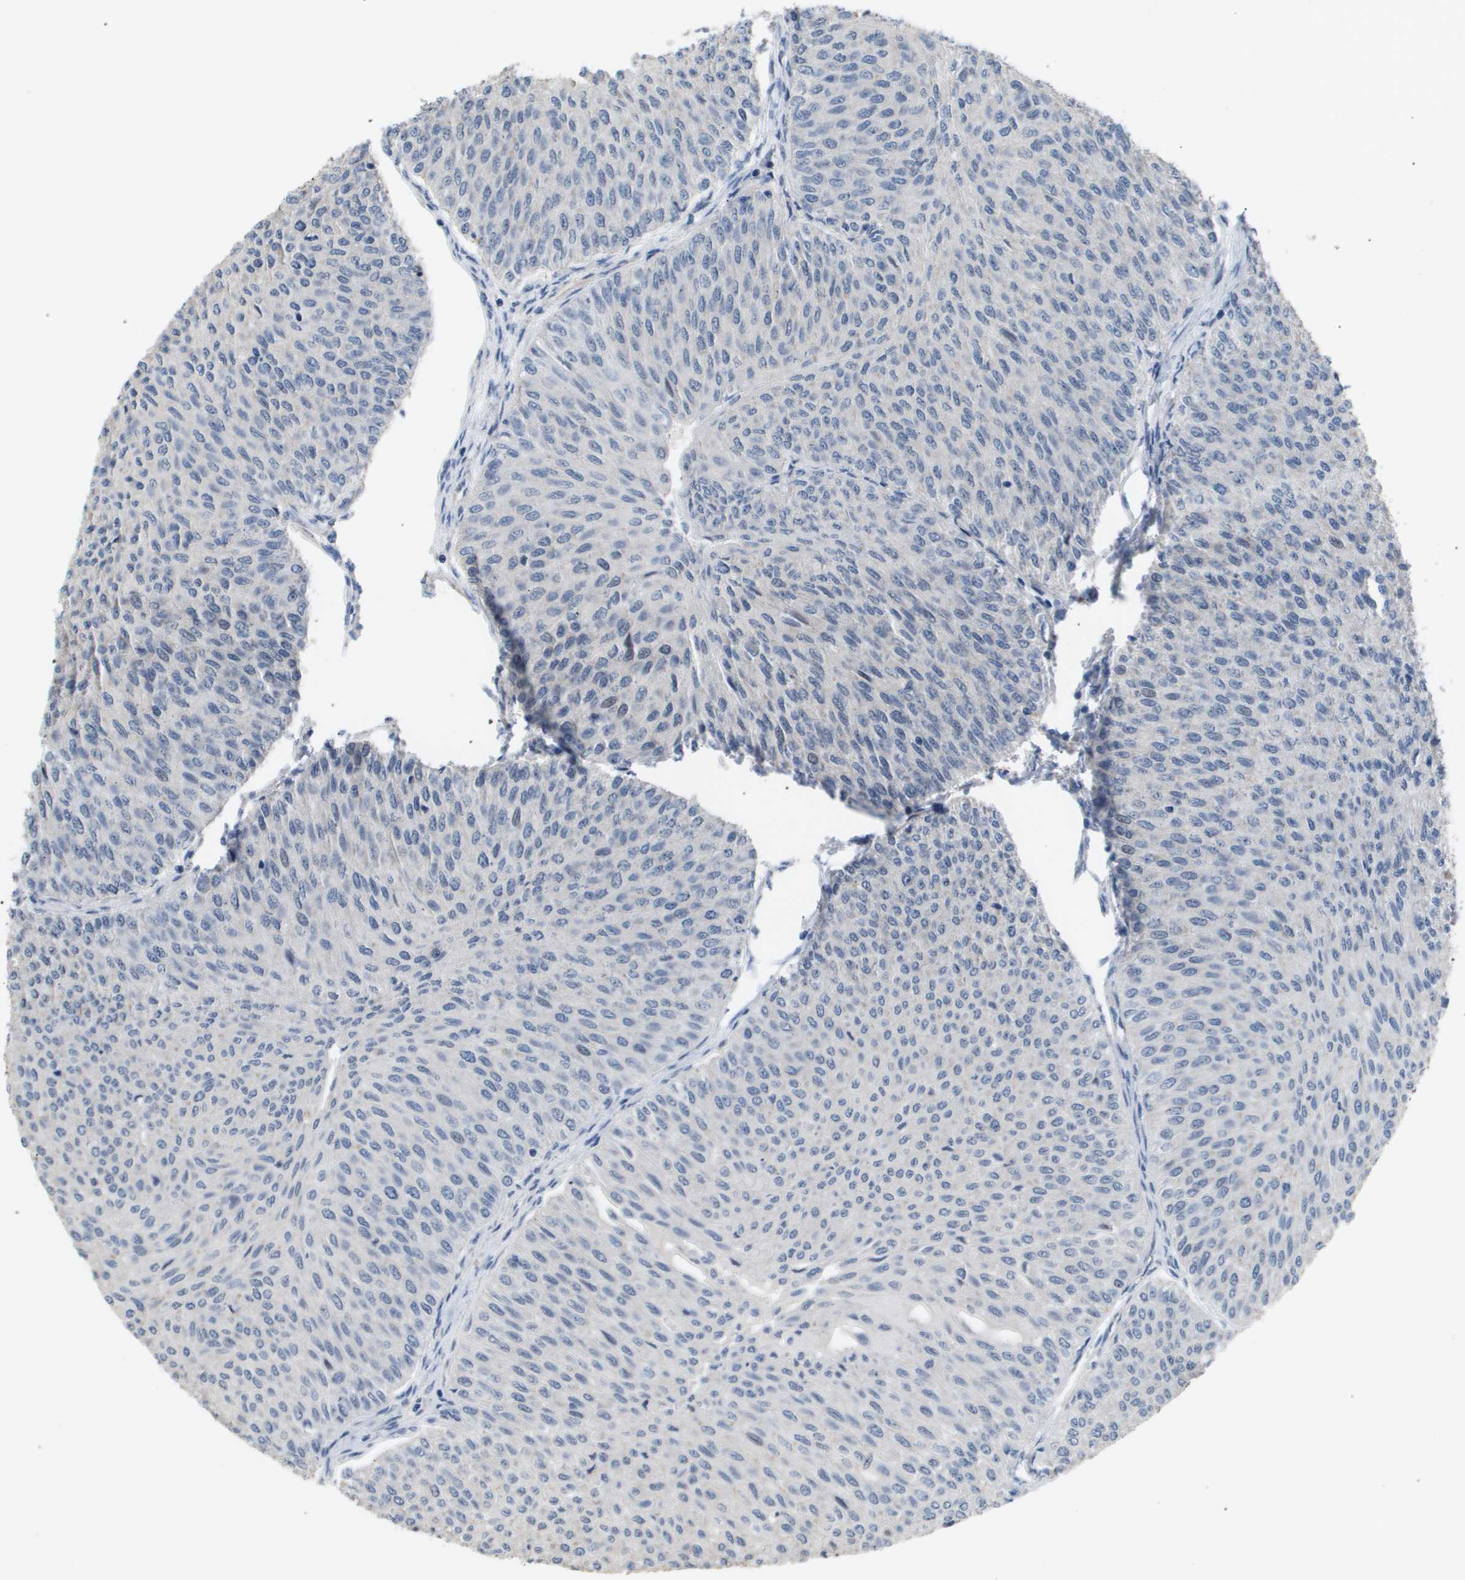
{"staining": {"intensity": "negative", "quantity": "none", "location": "none"}, "tissue": "urothelial cancer", "cell_type": "Tumor cells", "image_type": "cancer", "snomed": [{"axis": "morphology", "description": "Urothelial carcinoma, Low grade"}, {"axis": "topography", "description": "Urinary bladder"}], "caption": "Immunohistochemistry (IHC) micrograph of urothelial cancer stained for a protein (brown), which displays no expression in tumor cells.", "gene": "AKR1A1", "patient": {"sex": "male", "age": 78}}